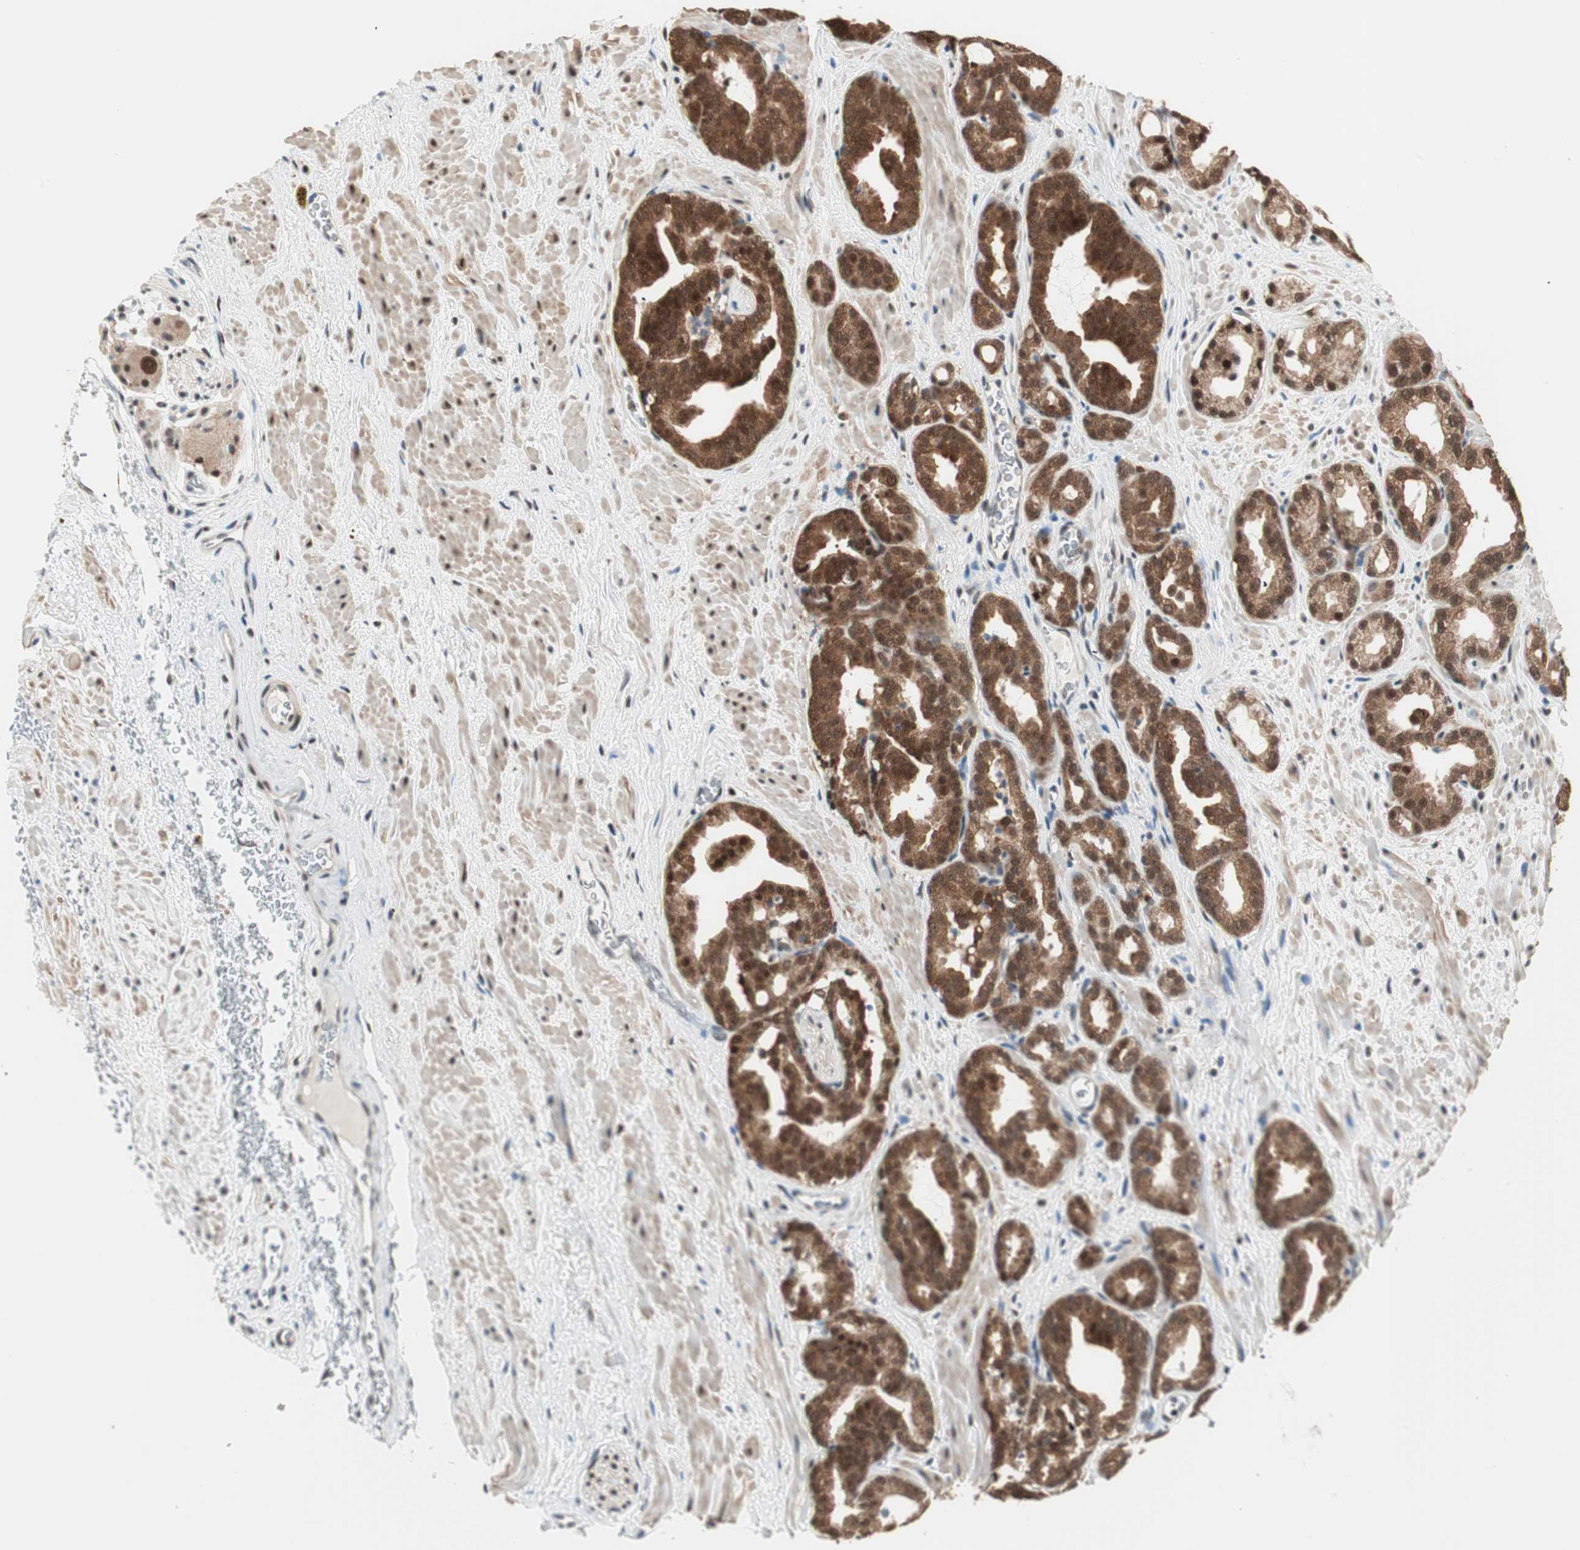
{"staining": {"intensity": "strong", "quantity": ">75%", "location": "cytoplasmic/membranous,nuclear"}, "tissue": "prostate cancer", "cell_type": "Tumor cells", "image_type": "cancer", "snomed": [{"axis": "morphology", "description": "Adenocarcinoma, Low grade"}, {"axis": "topography", "description": "Prostate"}], "caption": "An IHC micrograph of tumor tissue is shown. Protein staining in brown labels strong cytoplasmic/membranous and nuclear positivity in prostate low-grade adenocarcinoma within tumor cells.", "gene": "SMARCE1", "patient": {"sex": "male", "age": 63}}